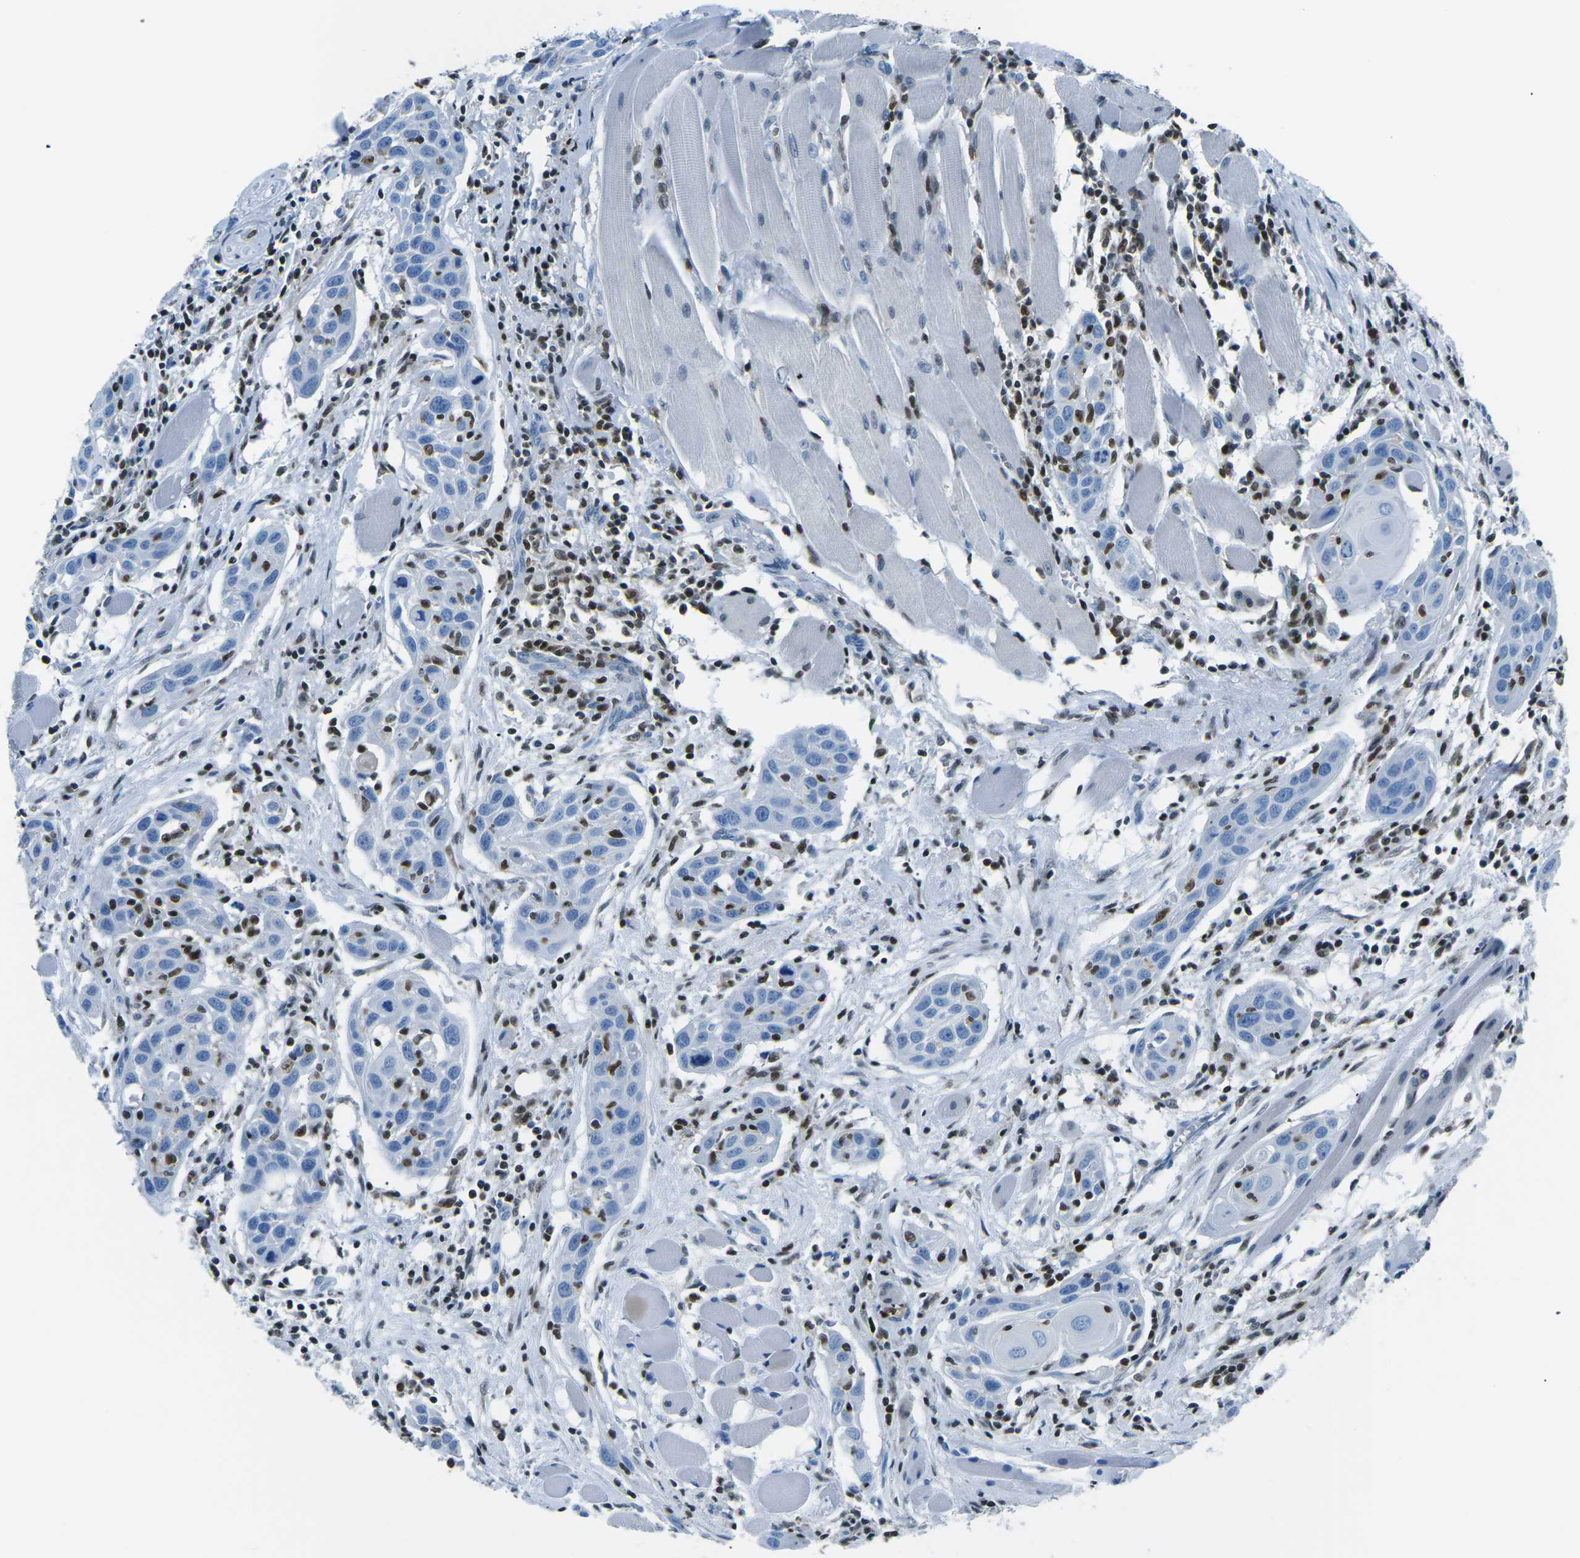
{"staining": {"intensity": "negative", "quantity": "none", "location": "none"}, "tissue": "head and neck cancer", "cell_type": "Tumor cells", "image_type": "cancer", "snomed": [{"axis": "morphology", "description": "Squamous cell carcinoma, NOS"}, {"axis": "topography", "description": "Oral tissue"}, {"axis": "topography", "description": "Head-Neck"}], "caption": "A histopathology image of head and neck cancer (squamous cell carcinoma) stained for a protein shows no brown staining in tumor cells.", "gene": "CELF2", "patient": {"sex": "female", "age": 50}}